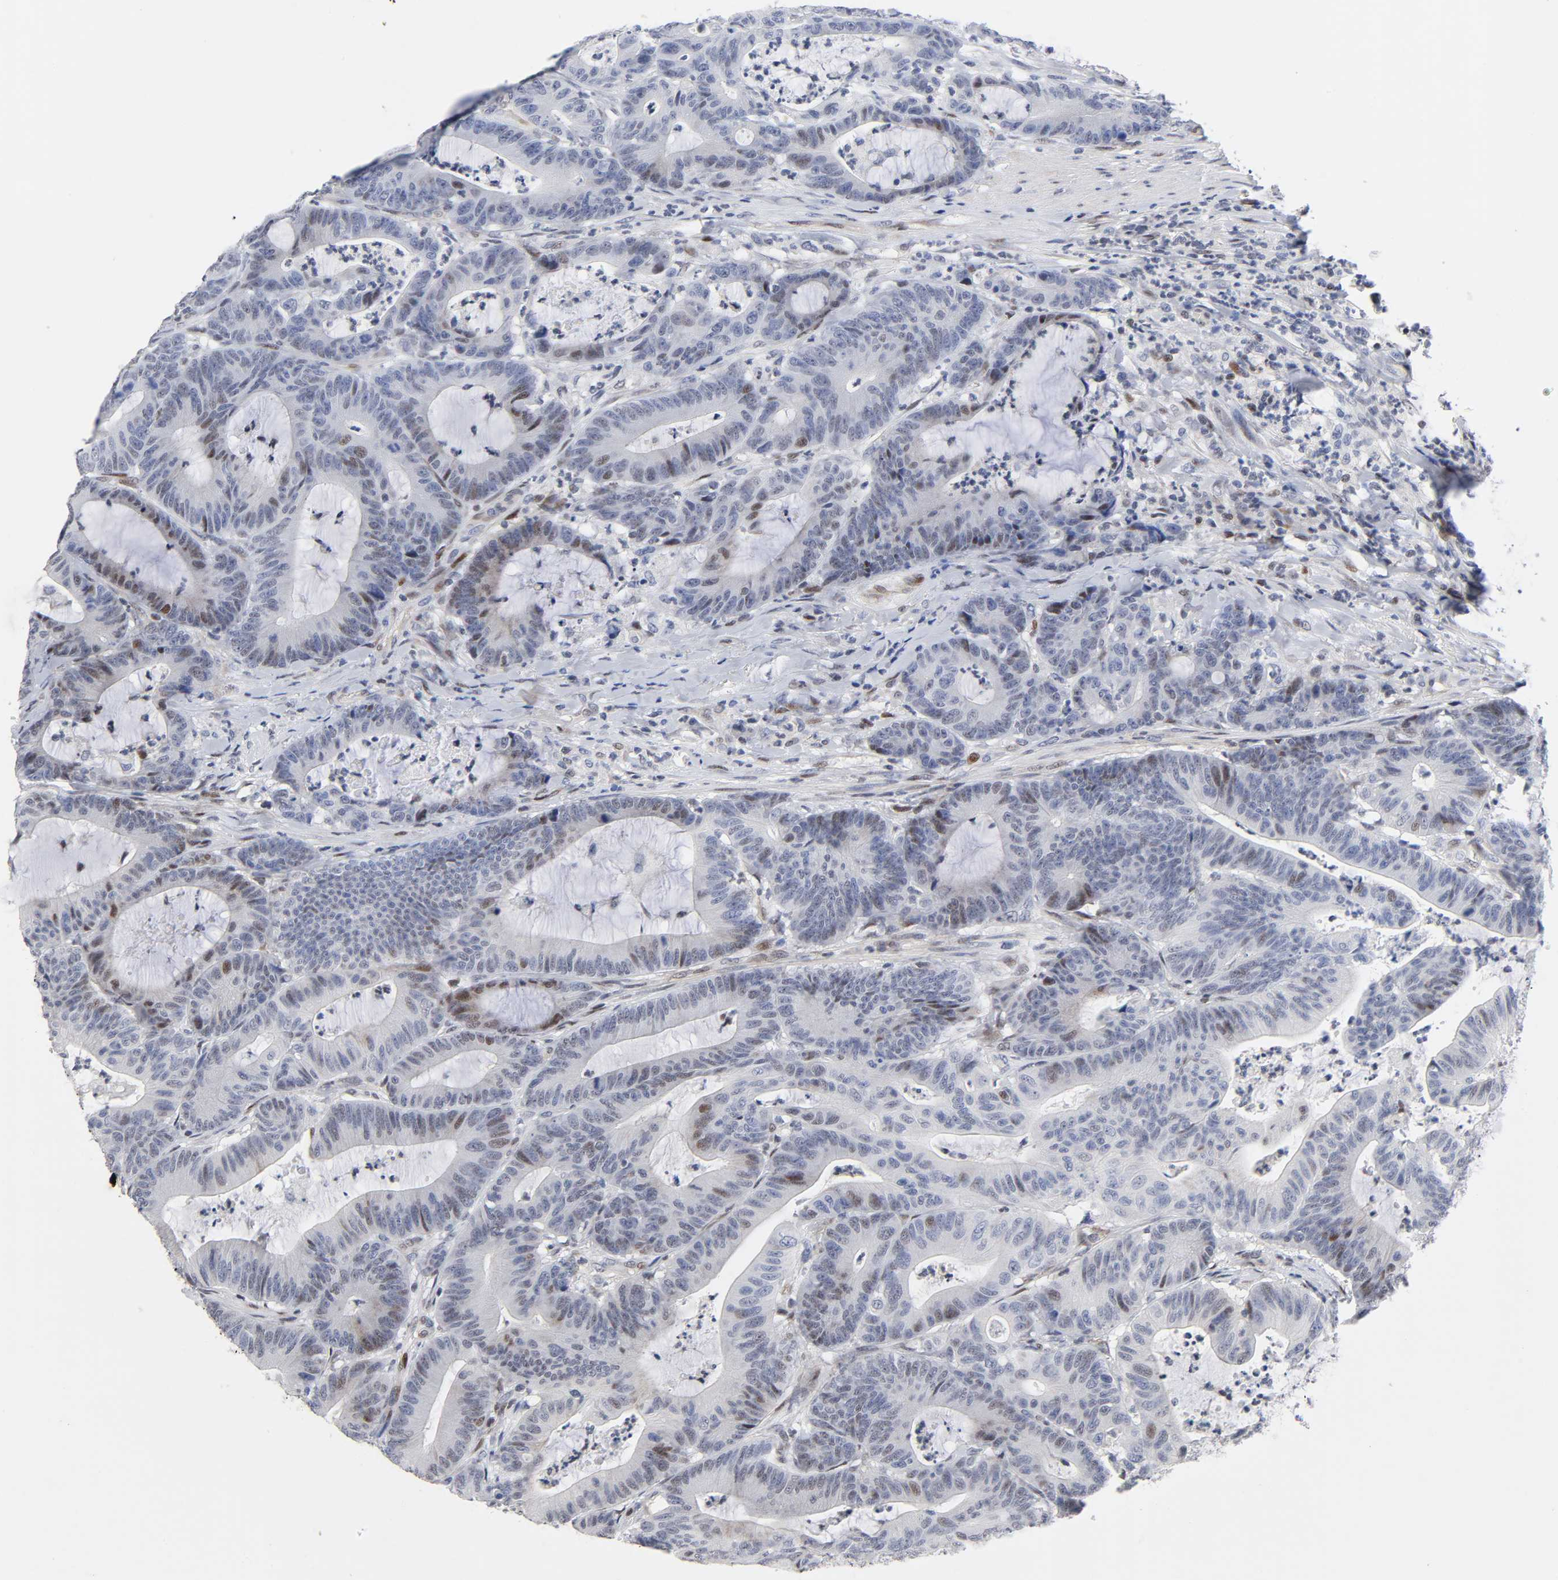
{"staining": {"intensity": "moderate", "quantity": "<25%", "location": "nuclear"}, "tissue": "colorectal cancer", "cell_type": "Tumor cells", "image_type": "cancer", "snomed": [{"axis": "morphology", "description": "Adenocarcinoma, NOS"}, {"axis": "topography", "description": "Colon"}], "caption": "Immunohistochemistry (DAB) staining of human colorectal cancer (adenocarcinoma) reveals moderate nuclear protein staining in approximately <25% of tumor cells.", "gene": "STK38", "patient": {"sex": "female", "age": 84}}